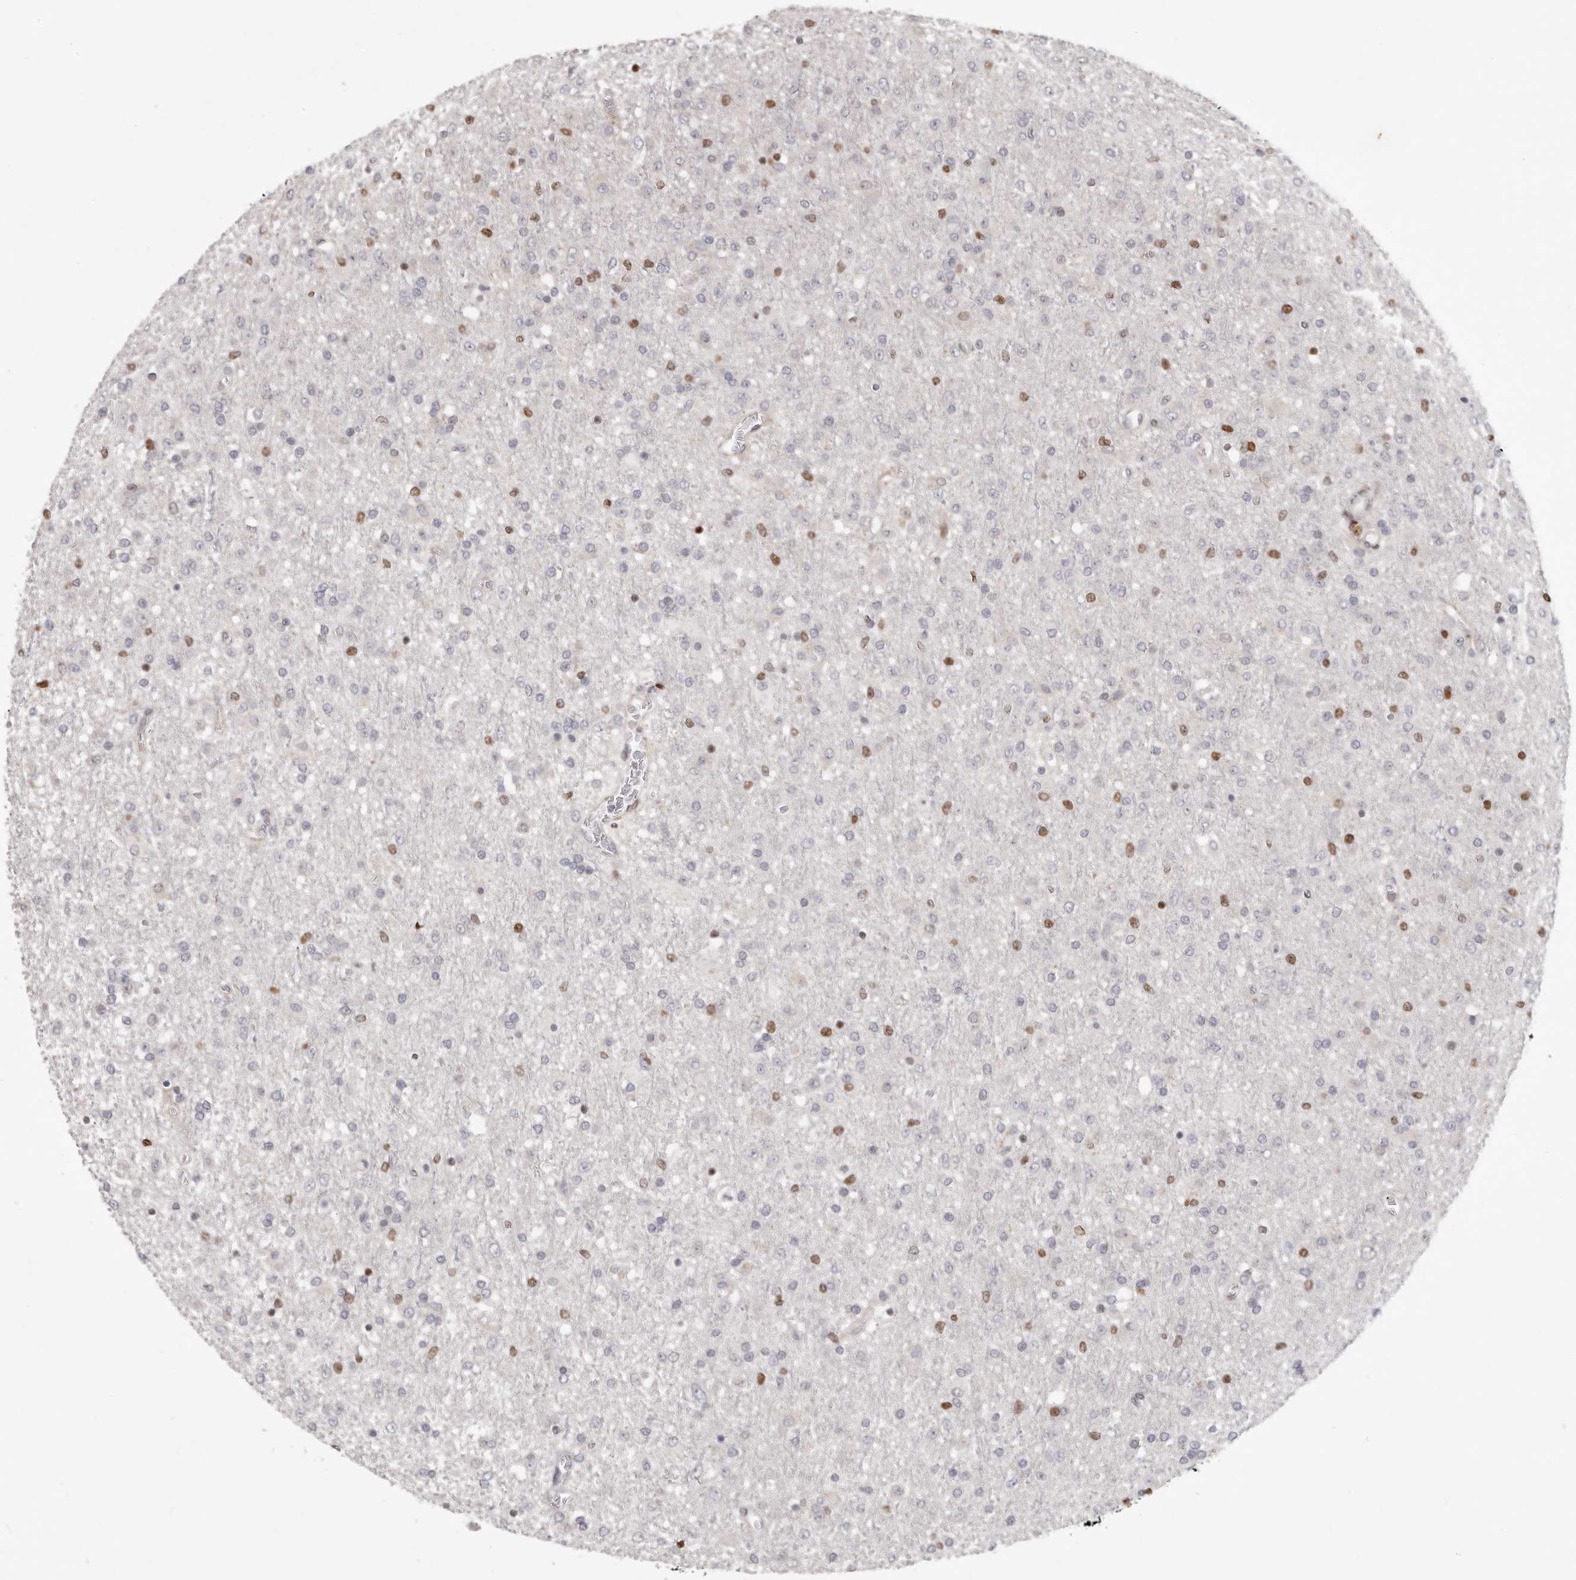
{"staining": {"intensity": "moderate", "quantity": "25%-75%", "location": "nuclear"}, "tissue": "glioma", "cell_type": "Tumor cells", "image_type": "cancer", "snomed": [{"axis": "morphology", "description": "Glioma, malignant, Low grade"}, {"axis": "topography", "description": "Brain"}], "caption": "A brown stain labels moderate nuclear staining of a protein in glioma tumor cells.", "gene": "SRP19", "patient": {"sex": "male", "age": 65}}